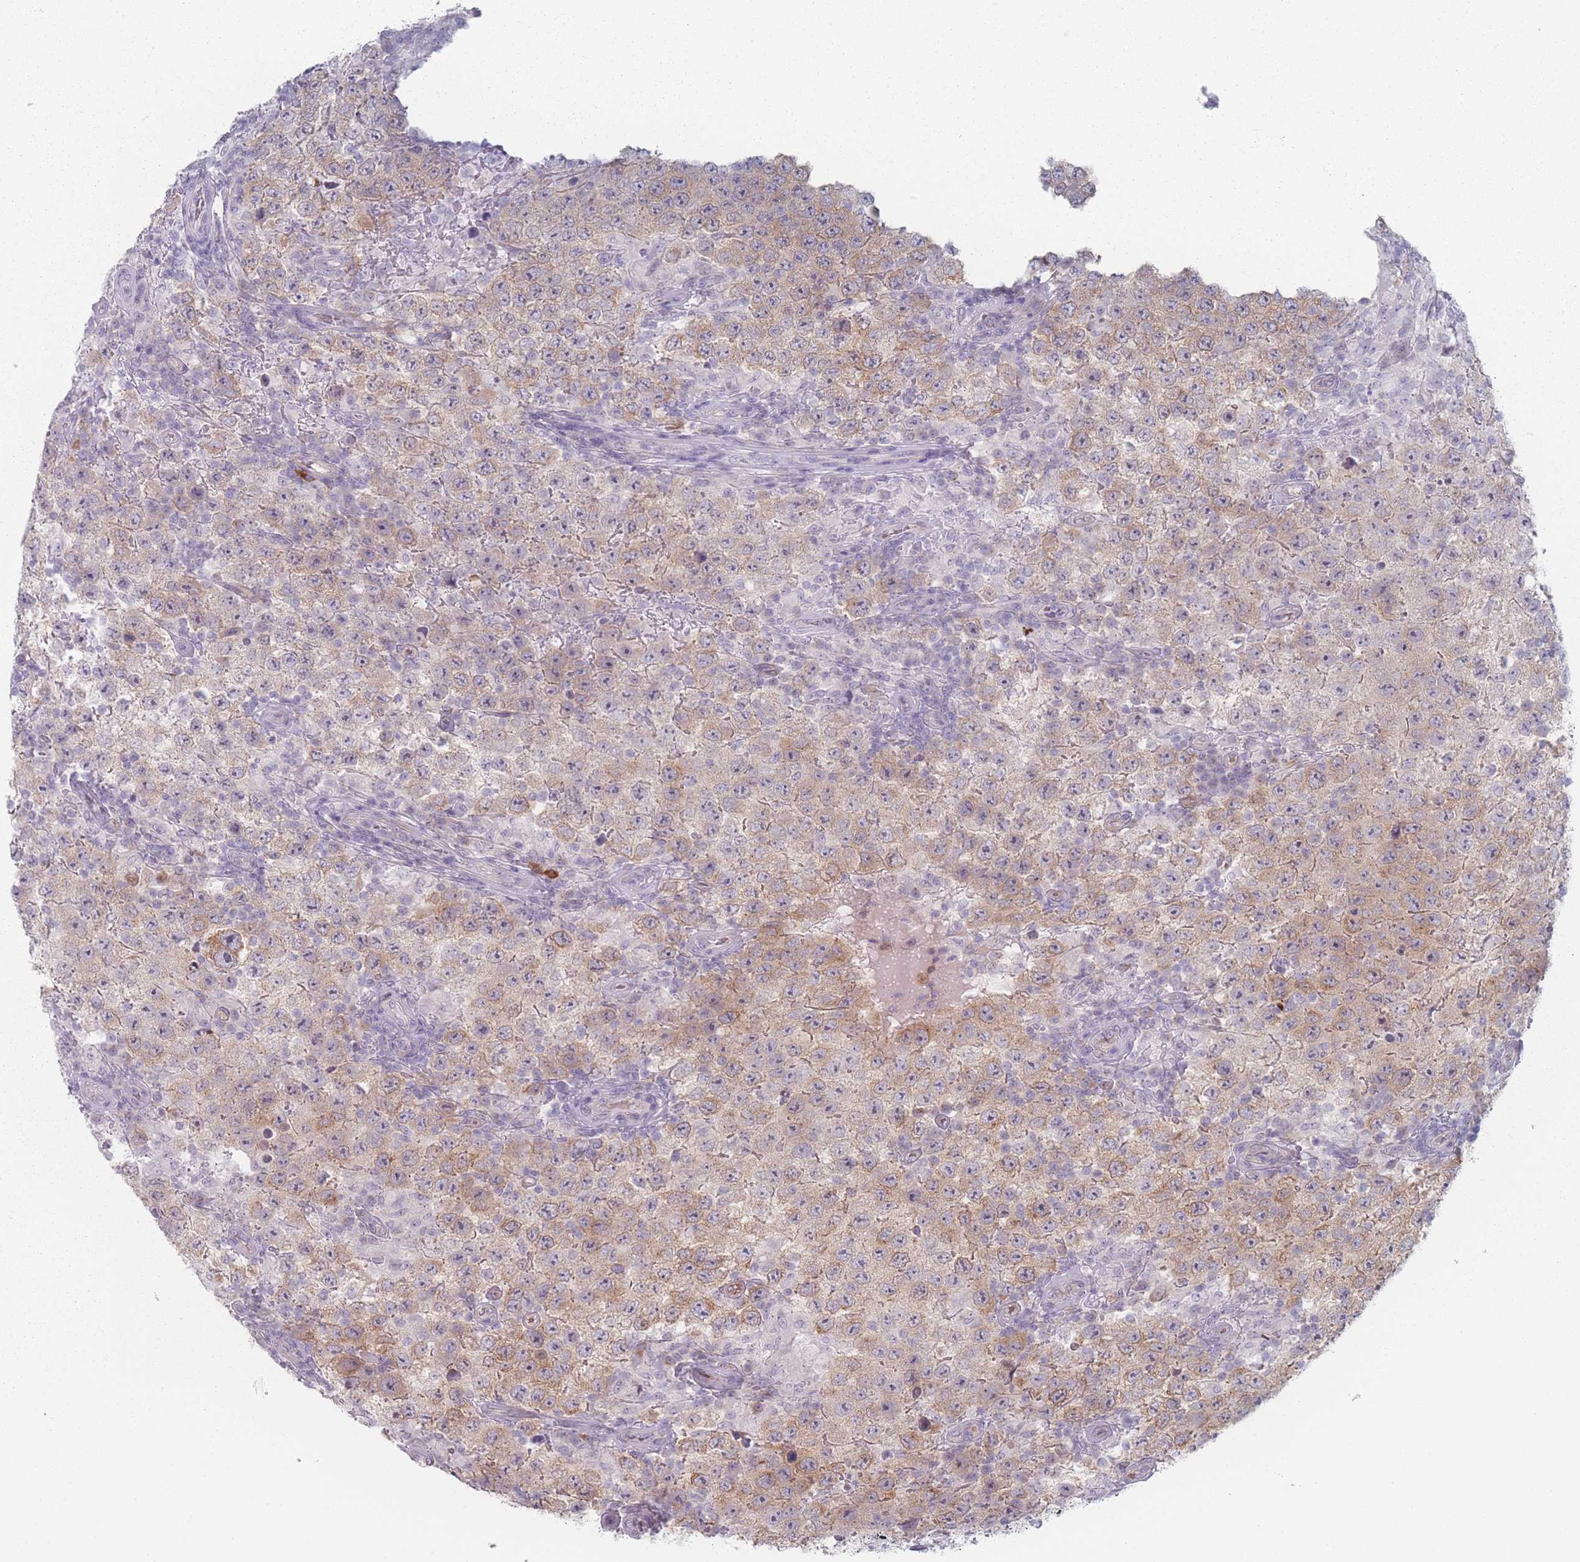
{"staining": {"intensity": "weak", "quantity": "25%-75%", "location": "cytoplasmic/membranous"}, "tissue": "testis cancer", "cell_type": "Tumor cells", "image_type": "cancer", "snomed": [{"axis": "morphology", "description": "Normal tissue, NOS"}, {"axis": "morphology", "description": "Urothelial carcinoma, High grade"}, {"axis": "morphology", "description": "Seminoma, NOS"}, {"axis": "morphology", "description": "Carcinoma, Embryonal, NOS"}, {"axis": "topography", "description": "Urinary bladder"}, {"axis": "topography", "description": "Testis"}], "caption": "IHC micrograph of human testis cancer stained for a protein (brown), which exhibits low levels of weak cytoplasmic/membranous expression in about 25%-75% of tumor cells.", "gene": "RNF4", "patient": {"sex": "male", "age": 41}}